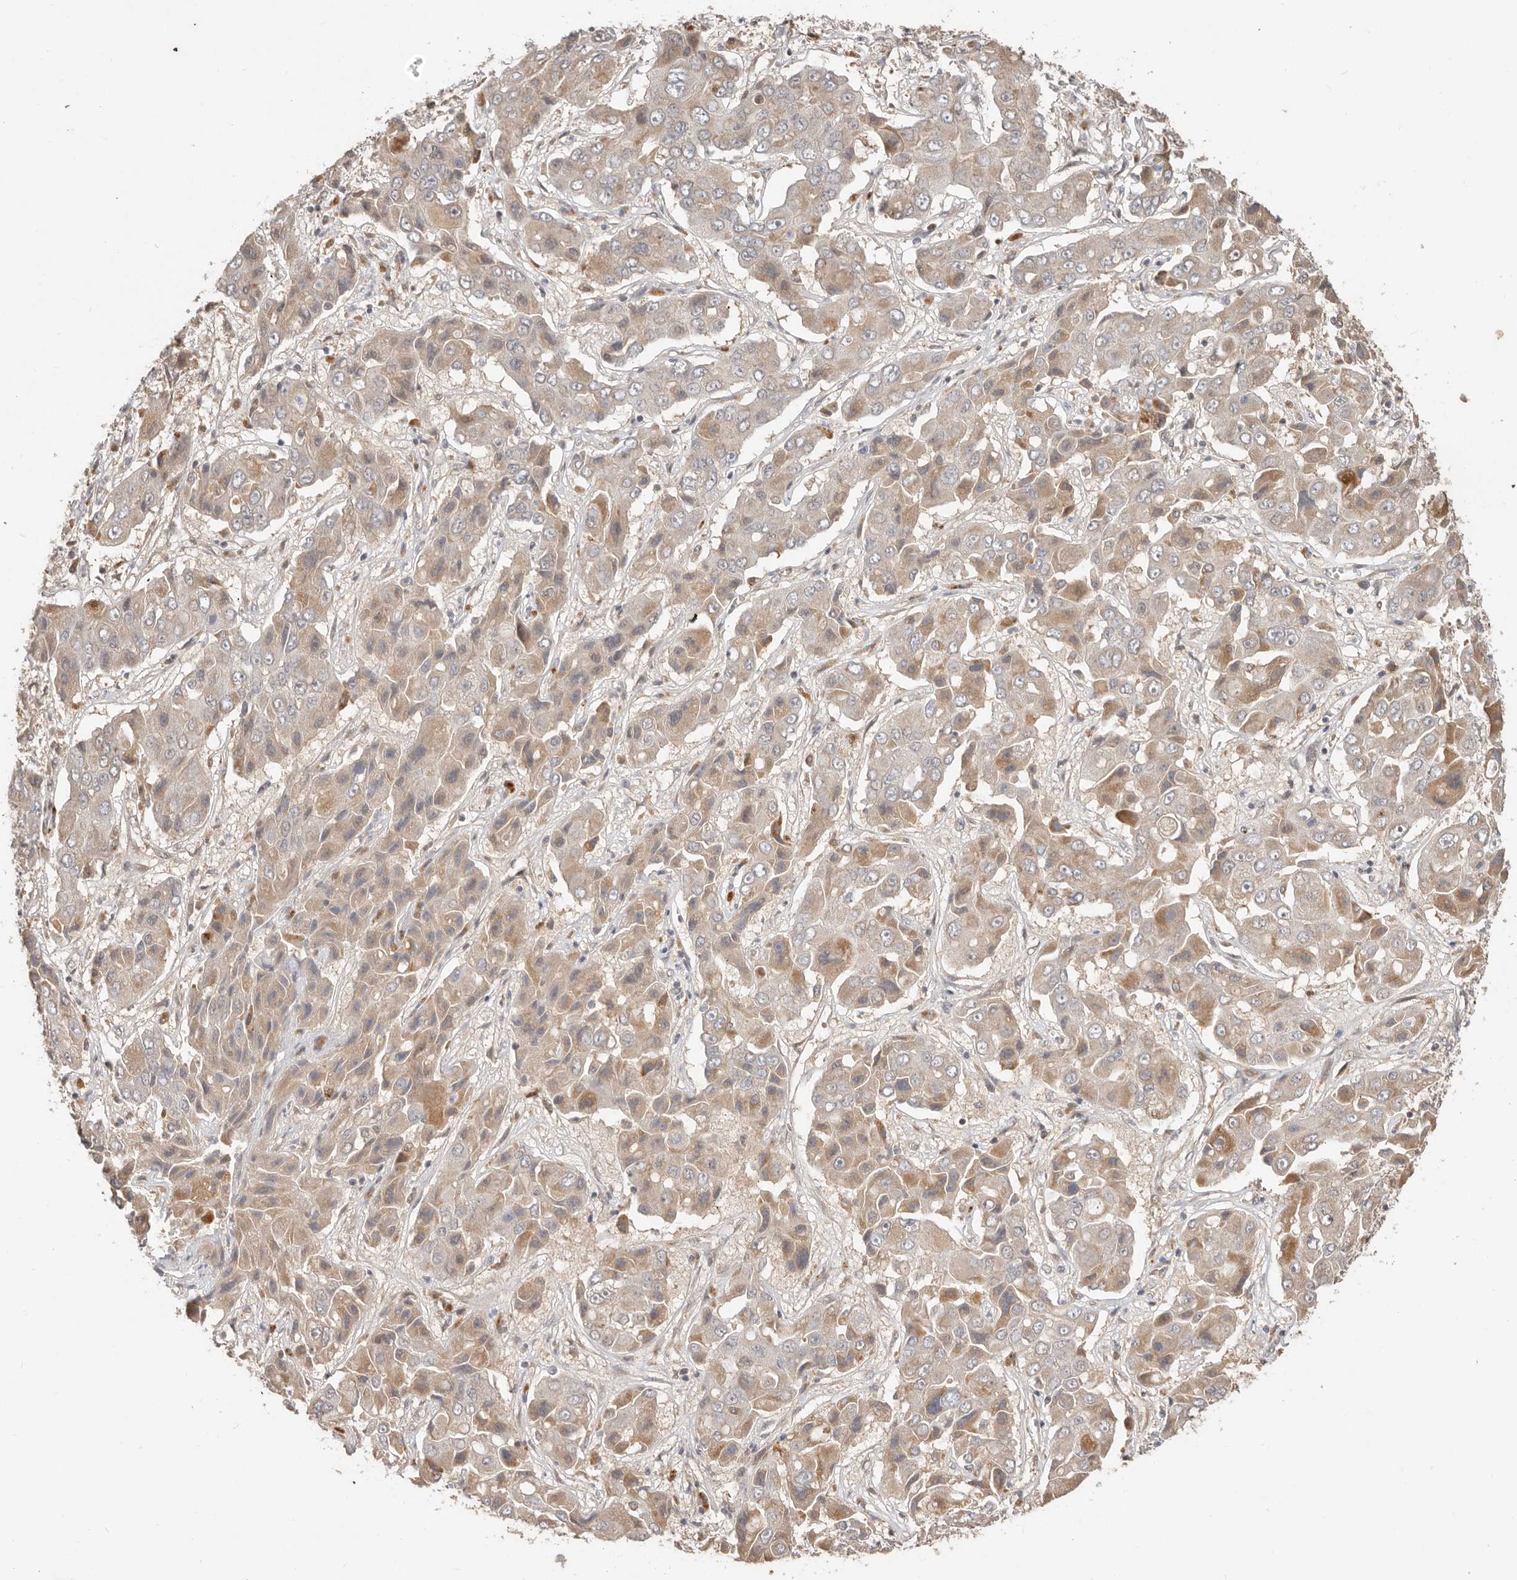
{"staining": {"intensity": "moderate", "quantity": ">75%", "location": "cytoplasmic/membranous"}, "tissue": "liver cancer", "cell_type": "Tumor cells", "image_type": "cancer", "snomed": [{"axis": "morphology", "description": "Cholangiocarcinoma"}, {"axis": "topography", "description": "Liver"}], "caption": "Moderate cytoplasmic/membranous protein staining is seen in approximately >75% of tumor cells in liver cancer.", "gene": "MTFR2", "patient": {"sex": "male", "age": 67}}